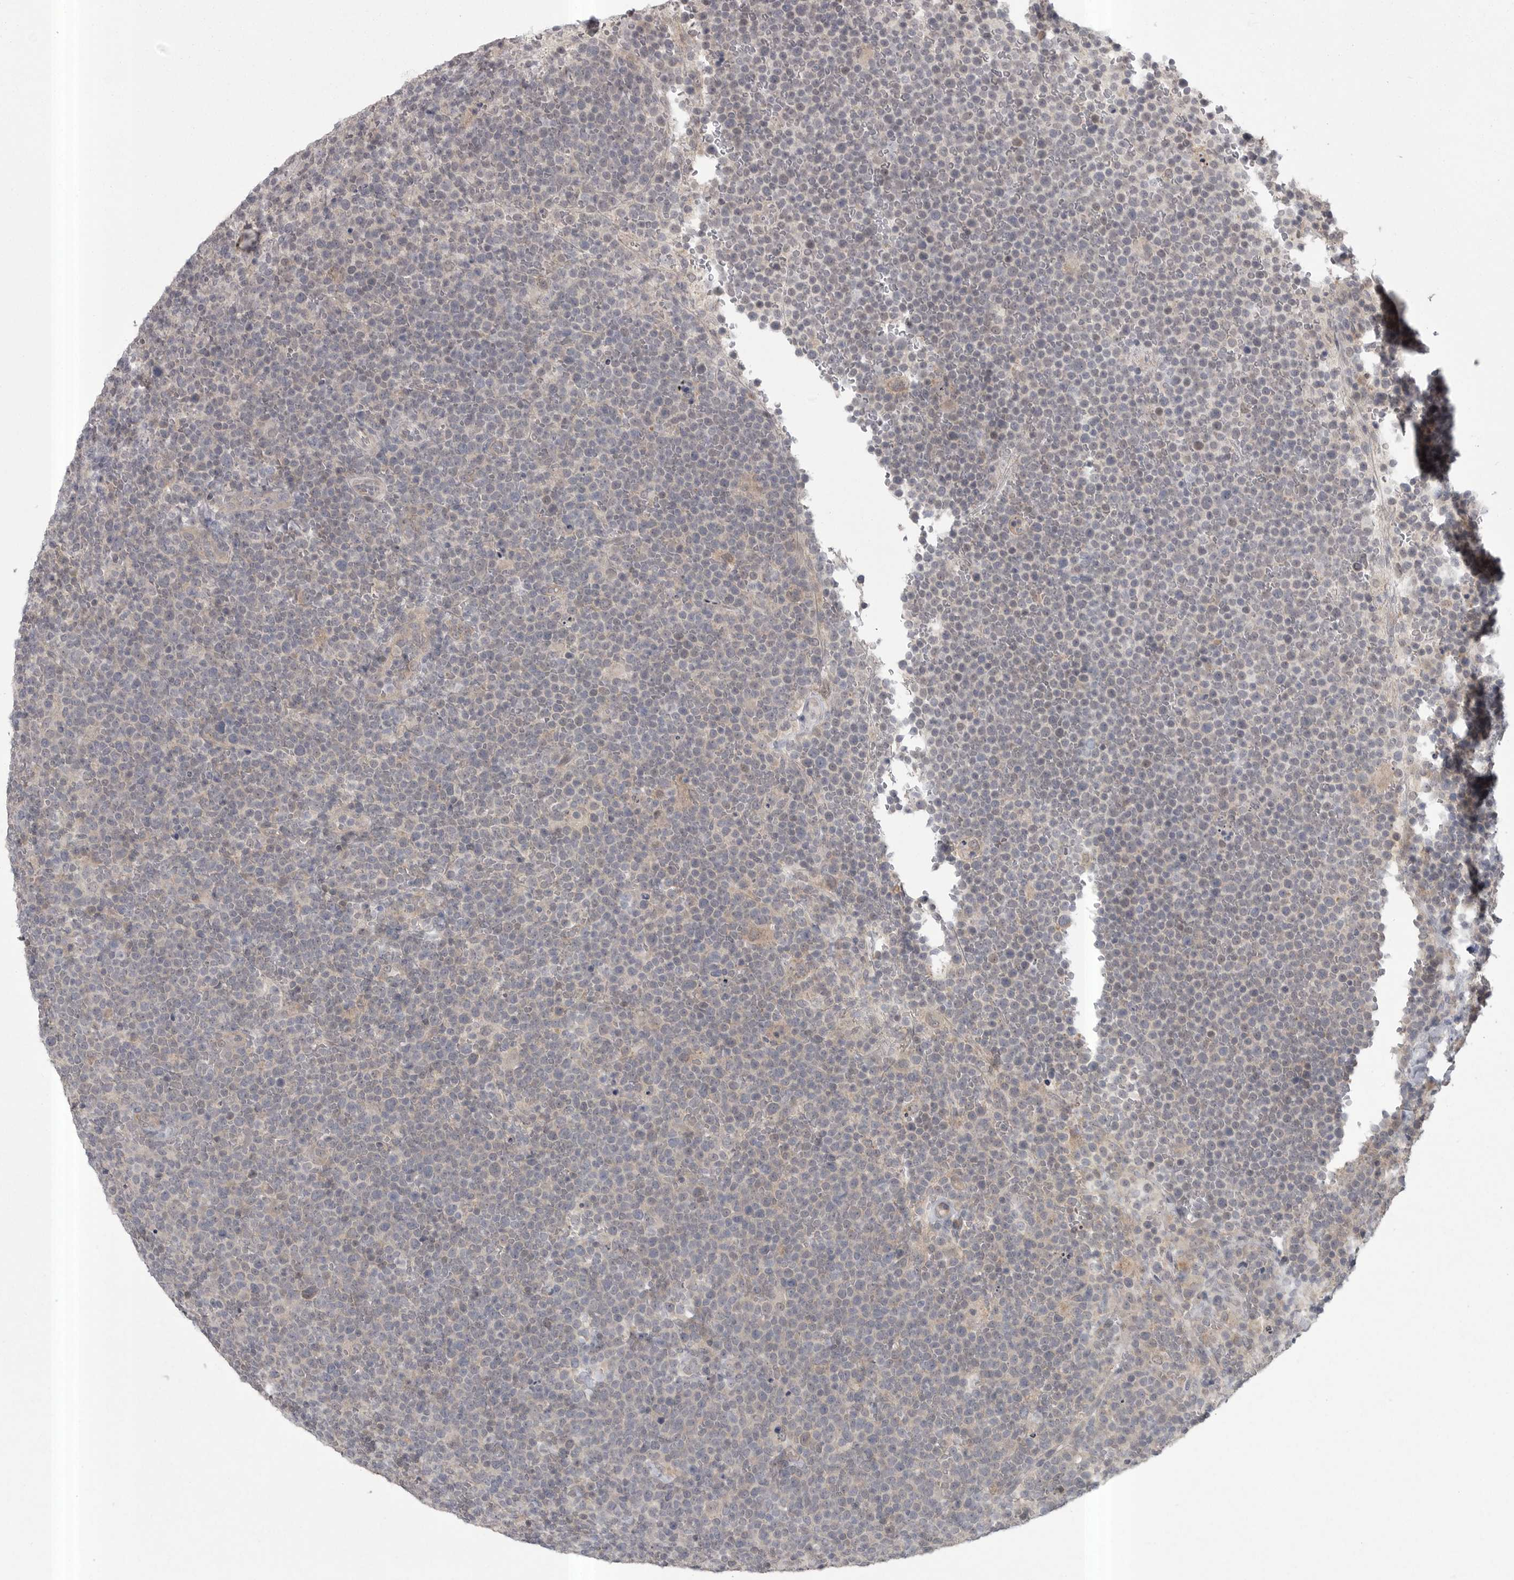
{"staining": {"intensity": "negative", "quantity": "none", "location": "none"}, "tissue": "lymphoma", "cell_type": "Tumor cells", "image_type": "cancer", "snomed": [{"axis": "morphology", "description": "Malignant lymphoma, non-Hodgkin's type, High grade"}, {"axis": "topography", "description": "Lymph node"}], "caption": "Tumor cells show no significant staining in malignant lymphoma, non-Hodgkin's type (high-grade).", "gene": "PHF13", "patient": {"sex": "male", "age": 61}}